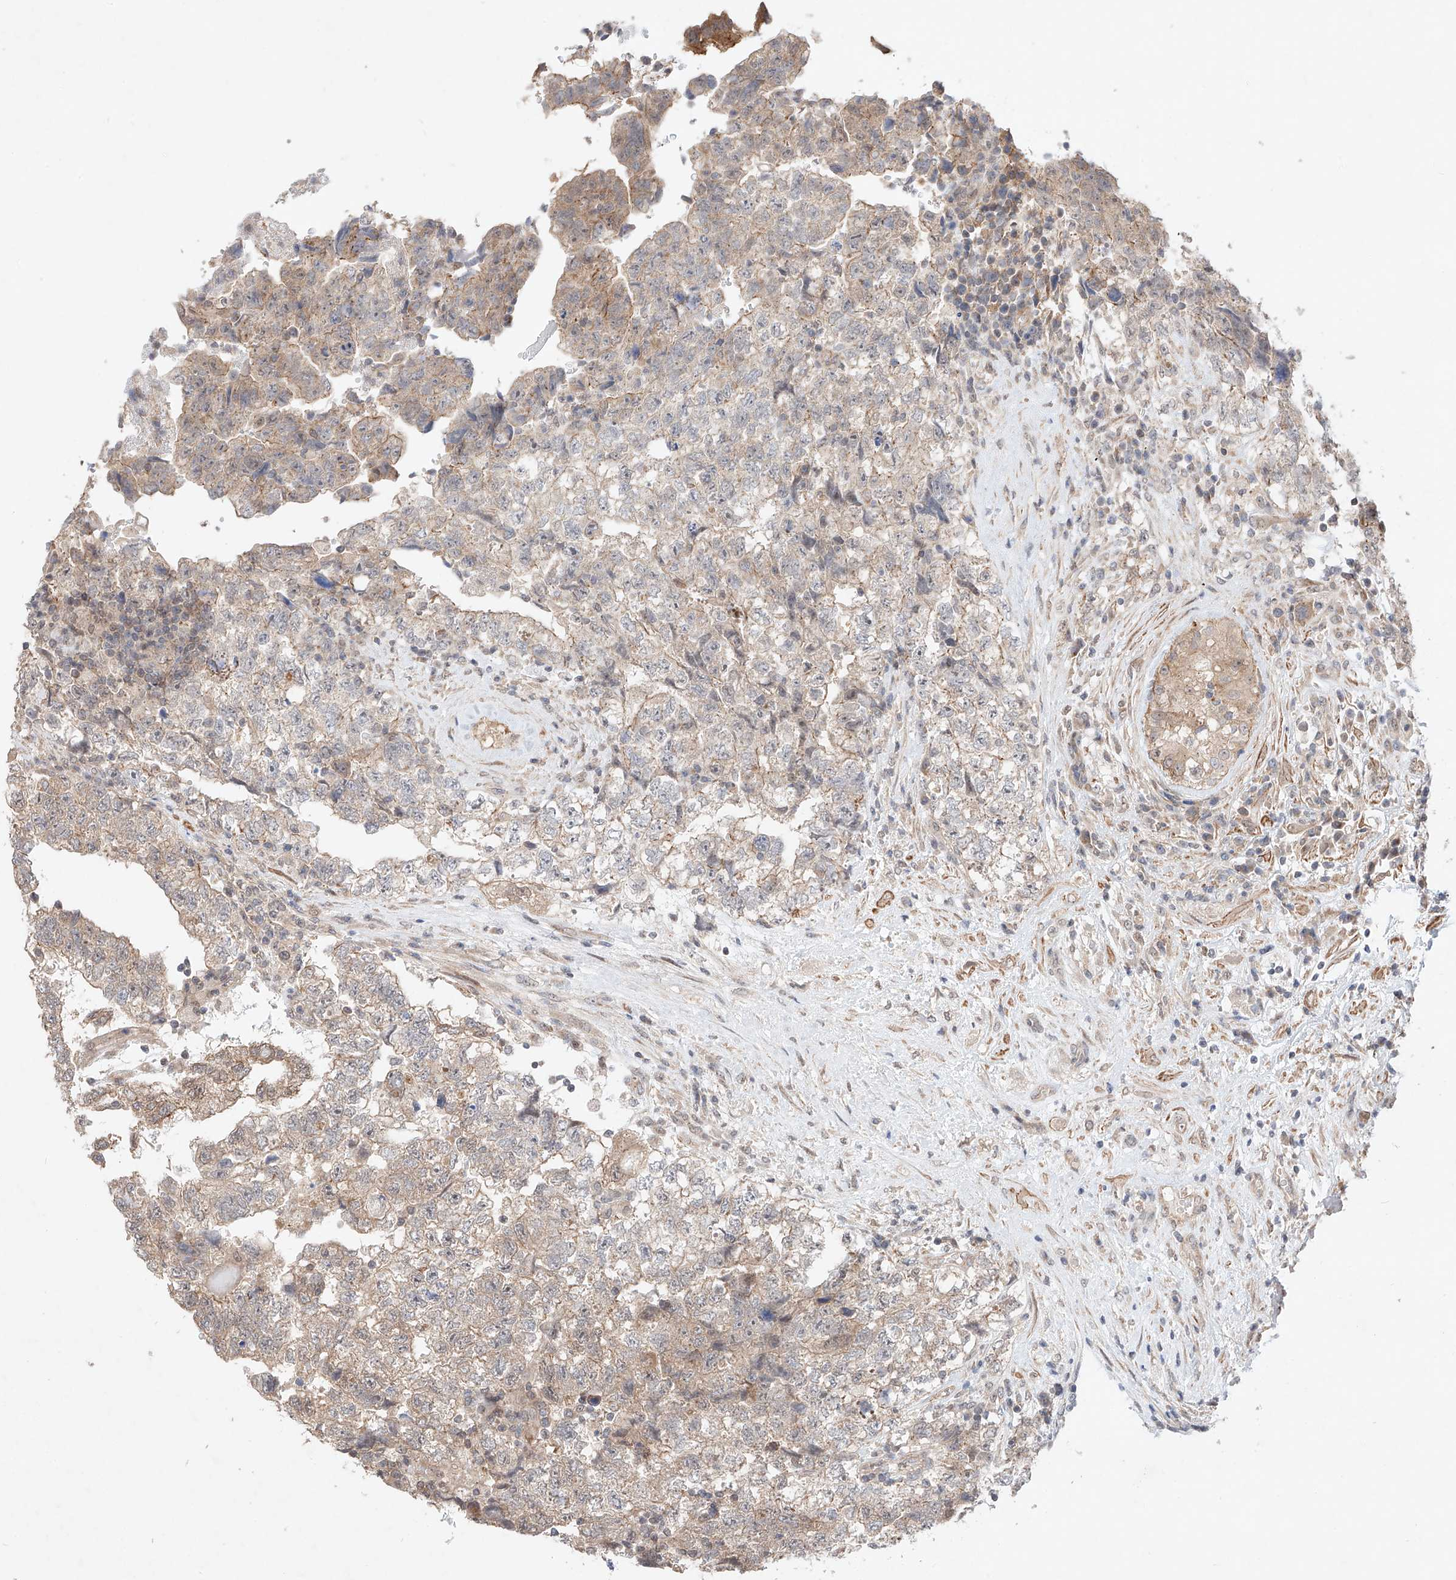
{"staining": {"intensity": "weak", "quantity": "25%-75%", "location": "cytoplasmic/membranous"}, "tissue": "testis cancer", "cell_type": "Tumor cells", "image_type": "cancer", "snomed": [{"axis": "morphology", "description": "Carcinoma, Embryonal, NOS"}, {"axis": "topography", "description": "Testis"}], "caption": "Tumor cells exhibit low levels of weak cytoplasmic/membranous positivity in approximately 25%-75% of cells in human testis cancer (embryonal carcinoma). (IHC, brightfield microscopy, high magnification).", "gene": "TSR2", "patient": {"sex": "male", "age": 36}}